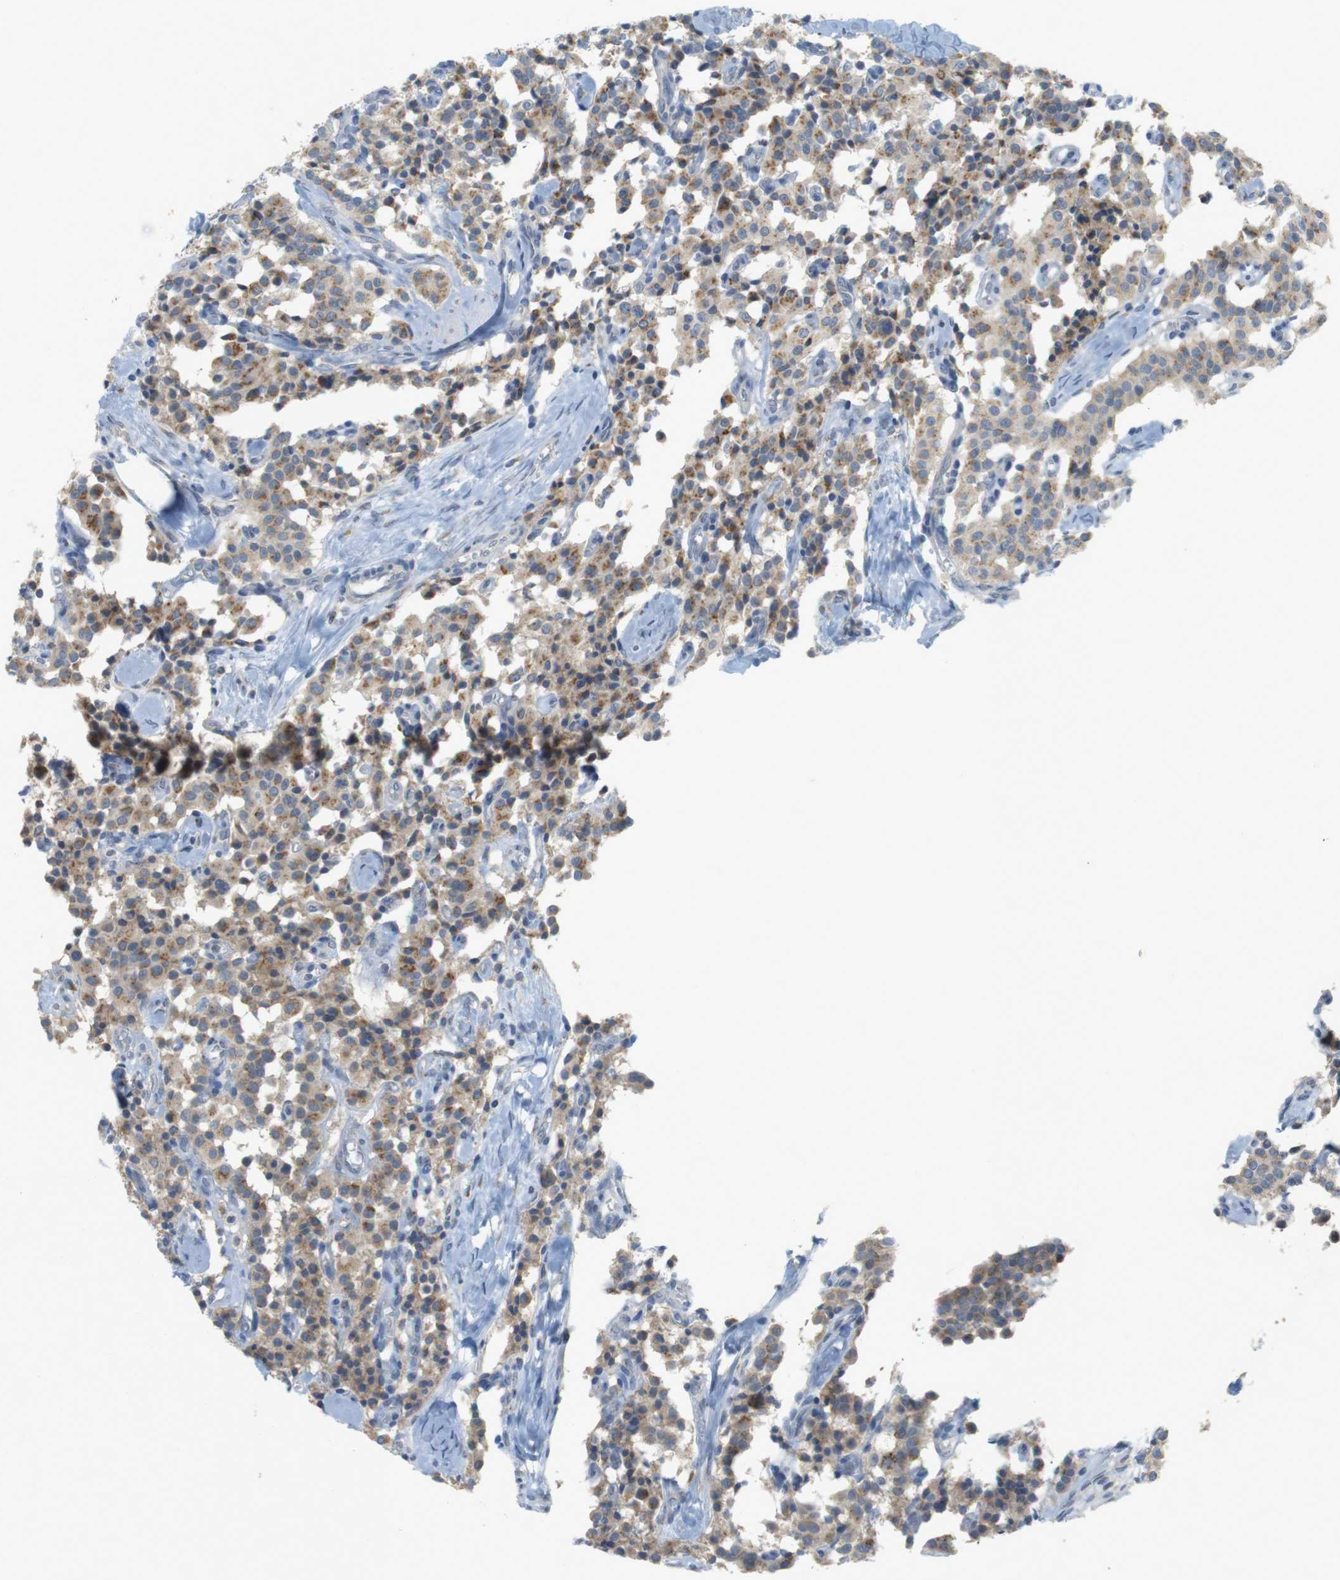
{"staining": {"intensity": "moderate", "quantity": ">75%", "location": "cytoplasmic/membranous"}, "tissue": "carcinoid", "cell_type": "Tumor cells", "image_type": "cancer", "snomed": [{"axis": "morphology", "description": "Carcinoid, malignant, NOS"}, {"axis": "topography", "description": "Lung"}], "caption": "Immunohistochemistry histopathology image of neoplastic tissue: malignant carcinoid stained using immunohistochemistry demonstrates medium levels of moderate protein expression localized specifically in the cytoplasmic/membranous of tumor cells, appearing as a cytoplasmic/membranous brown color.", "gene": "YIPF3", "patient": {"sex": "male", "age": 30}}